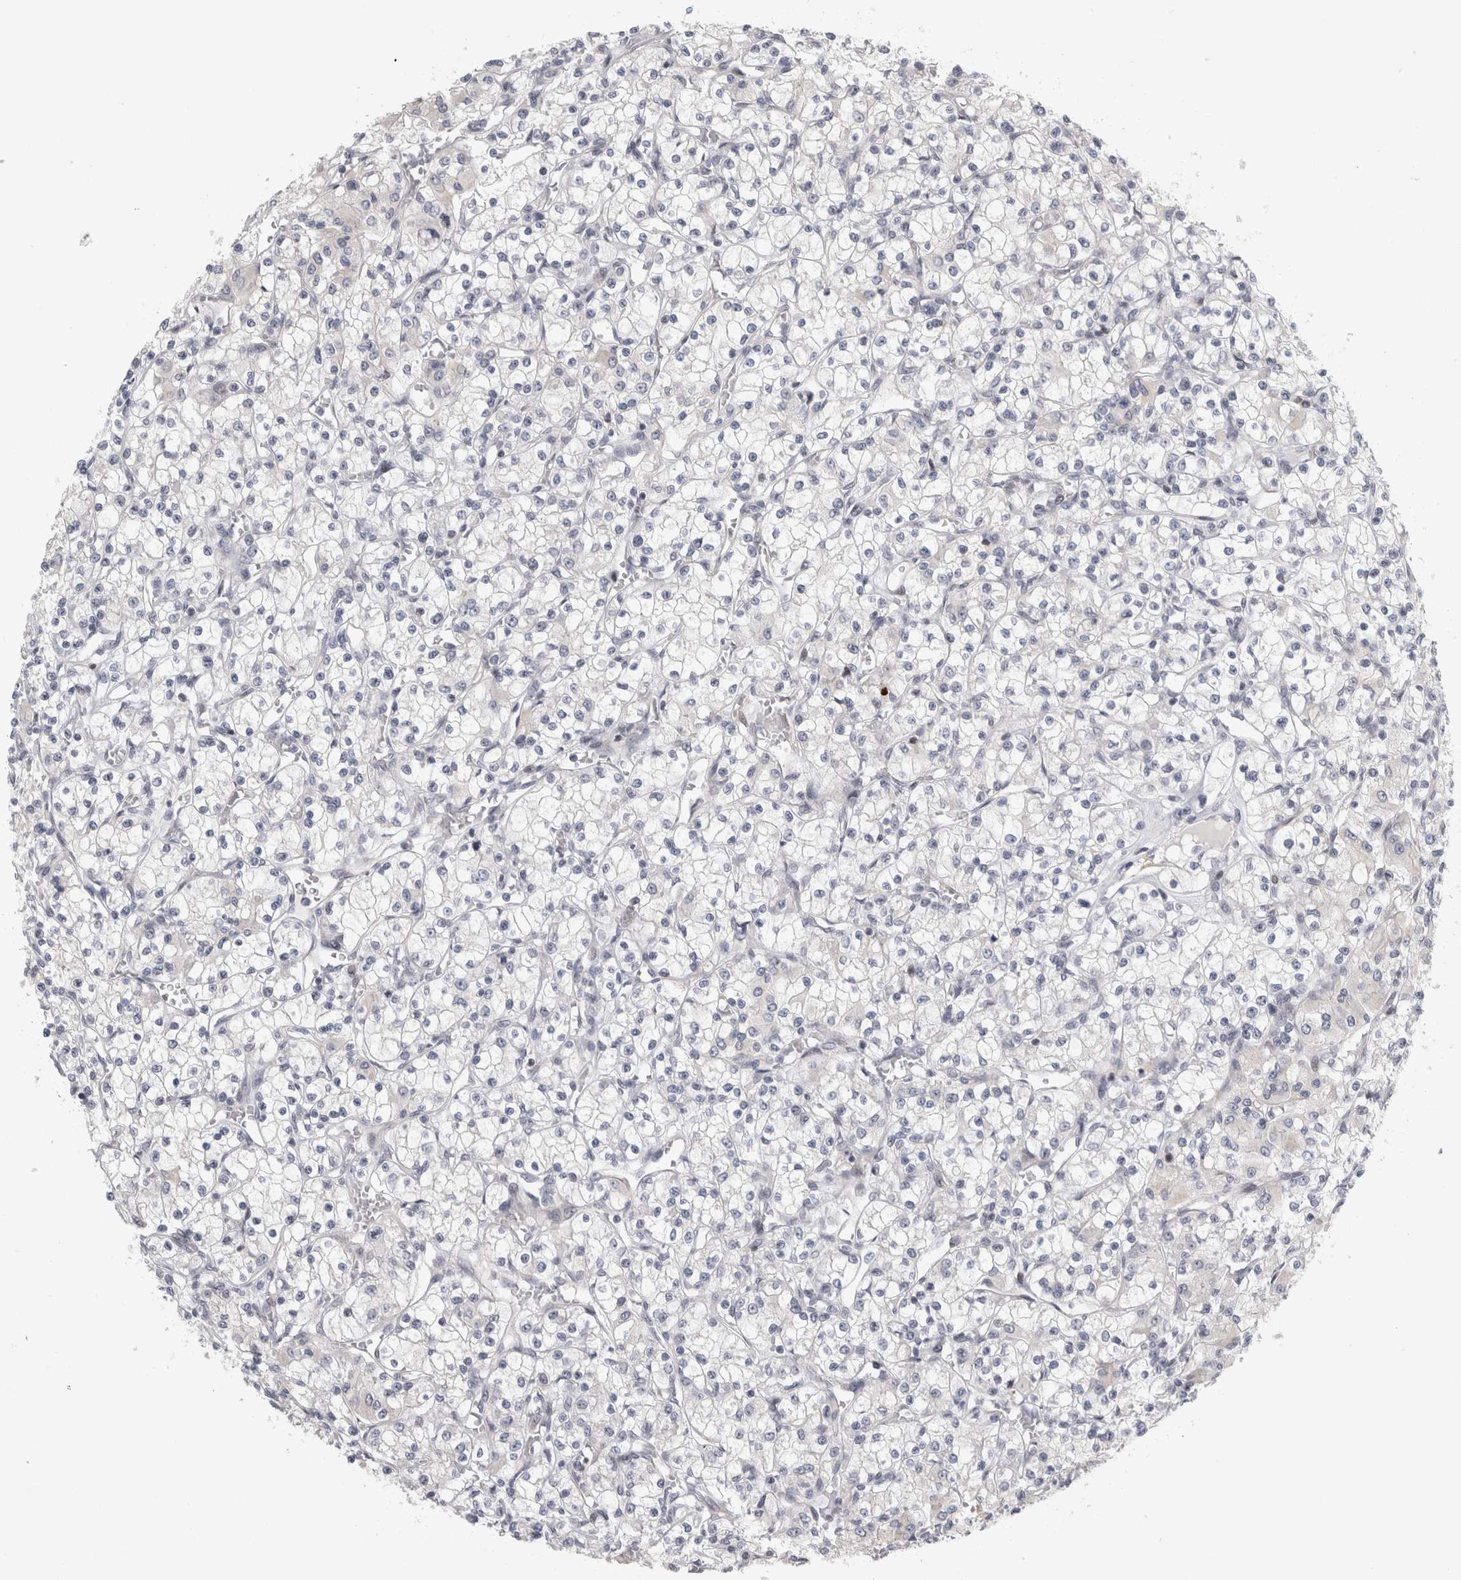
{"staining": {"intensity": "negative", "quantity": "none", "location": "none"}, "tissue": "renal cancer", "cell_type": "Tumor cells", "image_type": "cancer", "snomed": [{"axis": "morphology", "description": "Adenocarcinoma, NOS"}, {"axis": "topography", "description": "Kidney"}], "caption": "This is an IHC image of renal adenocarcinoma. There is no positivity in tumor cells.", "gene": "UTP25", "patient": {"sex": "female", "age": 59}}